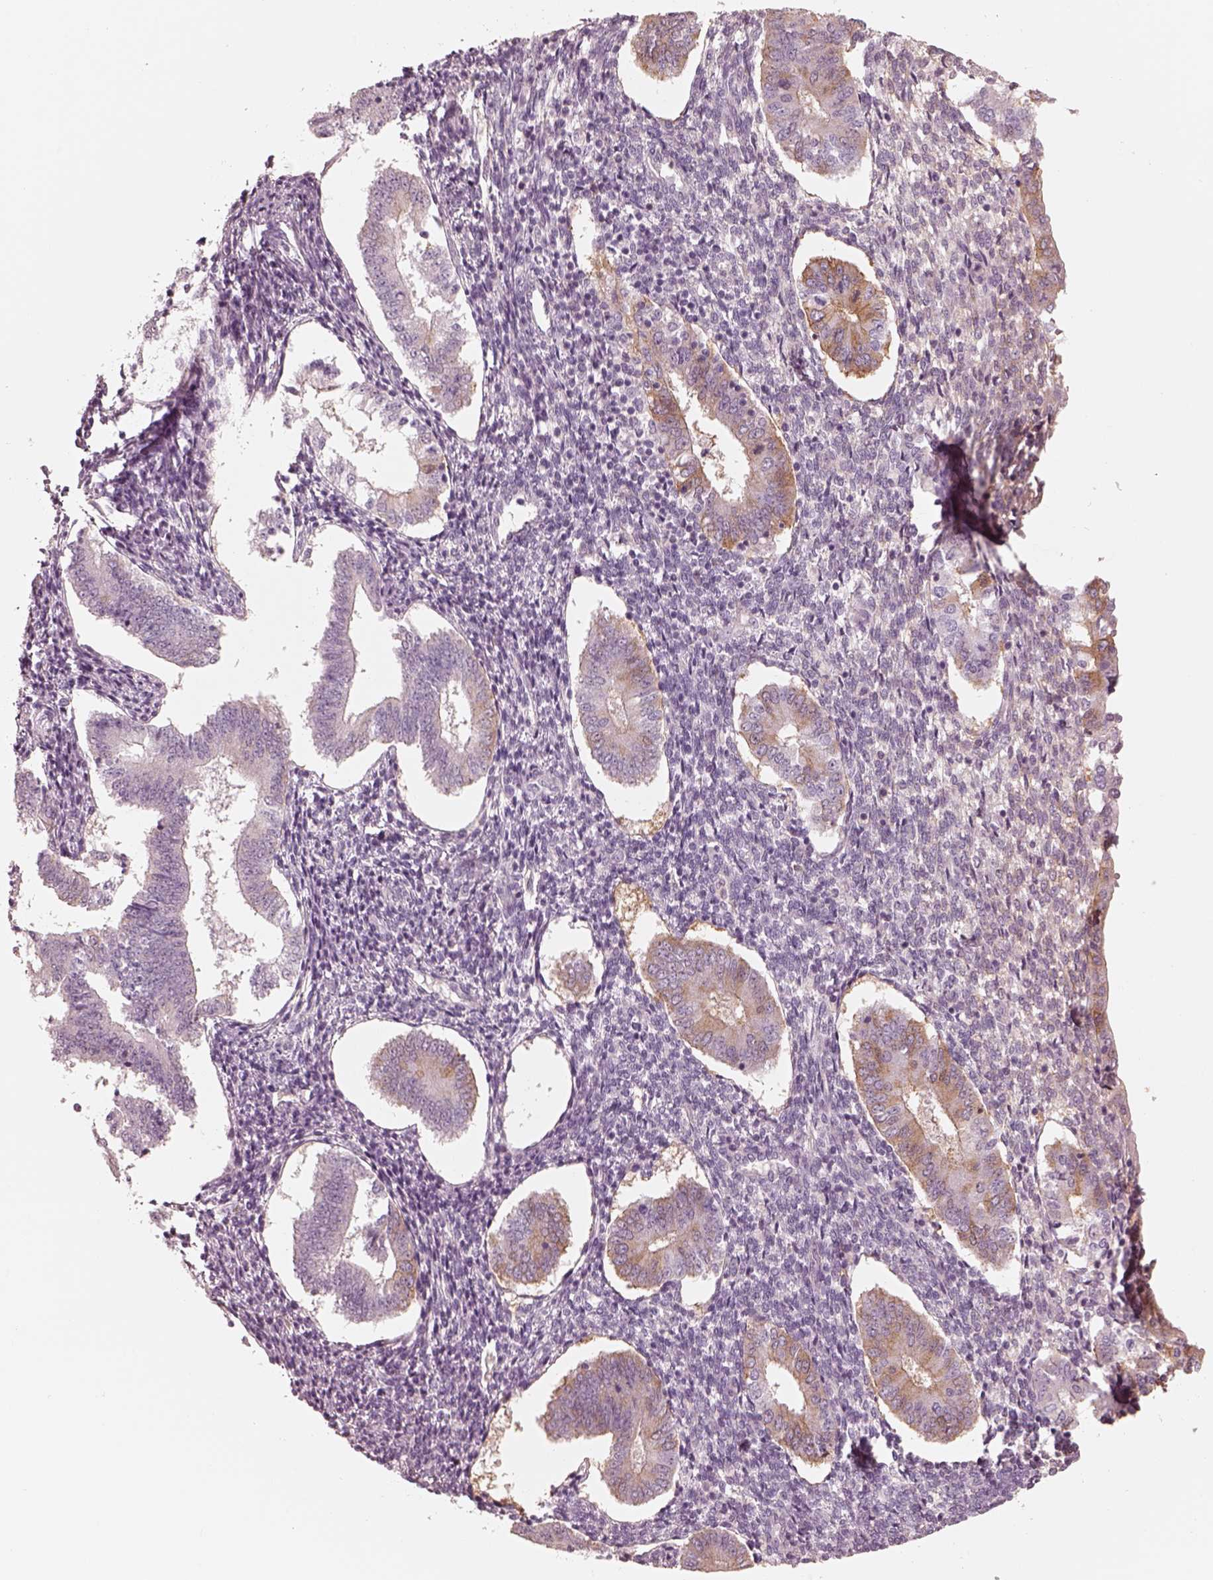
{"staining": {"intensity": "negative", "quantity": "none", "location": "none"}, "tissue": "endometrium", "cell_type": "Cells in endometrial stroma", "image_type": "normal", "snomed": [{"axis": "morphology", "description": "Normal tissue, NOS"}, {"axis": "topography", "description": "Endometrium"}], "caption": "DAB immunohistochemical staining of normal endometrium reveals no significant expression in cells in endometrial stroma. (DAB (3,3'-diaminobenzidine) immunohistochemistry, high magnification).", "gene": "GPRIN1", "patient": {"sex": "female", "age": 40}}